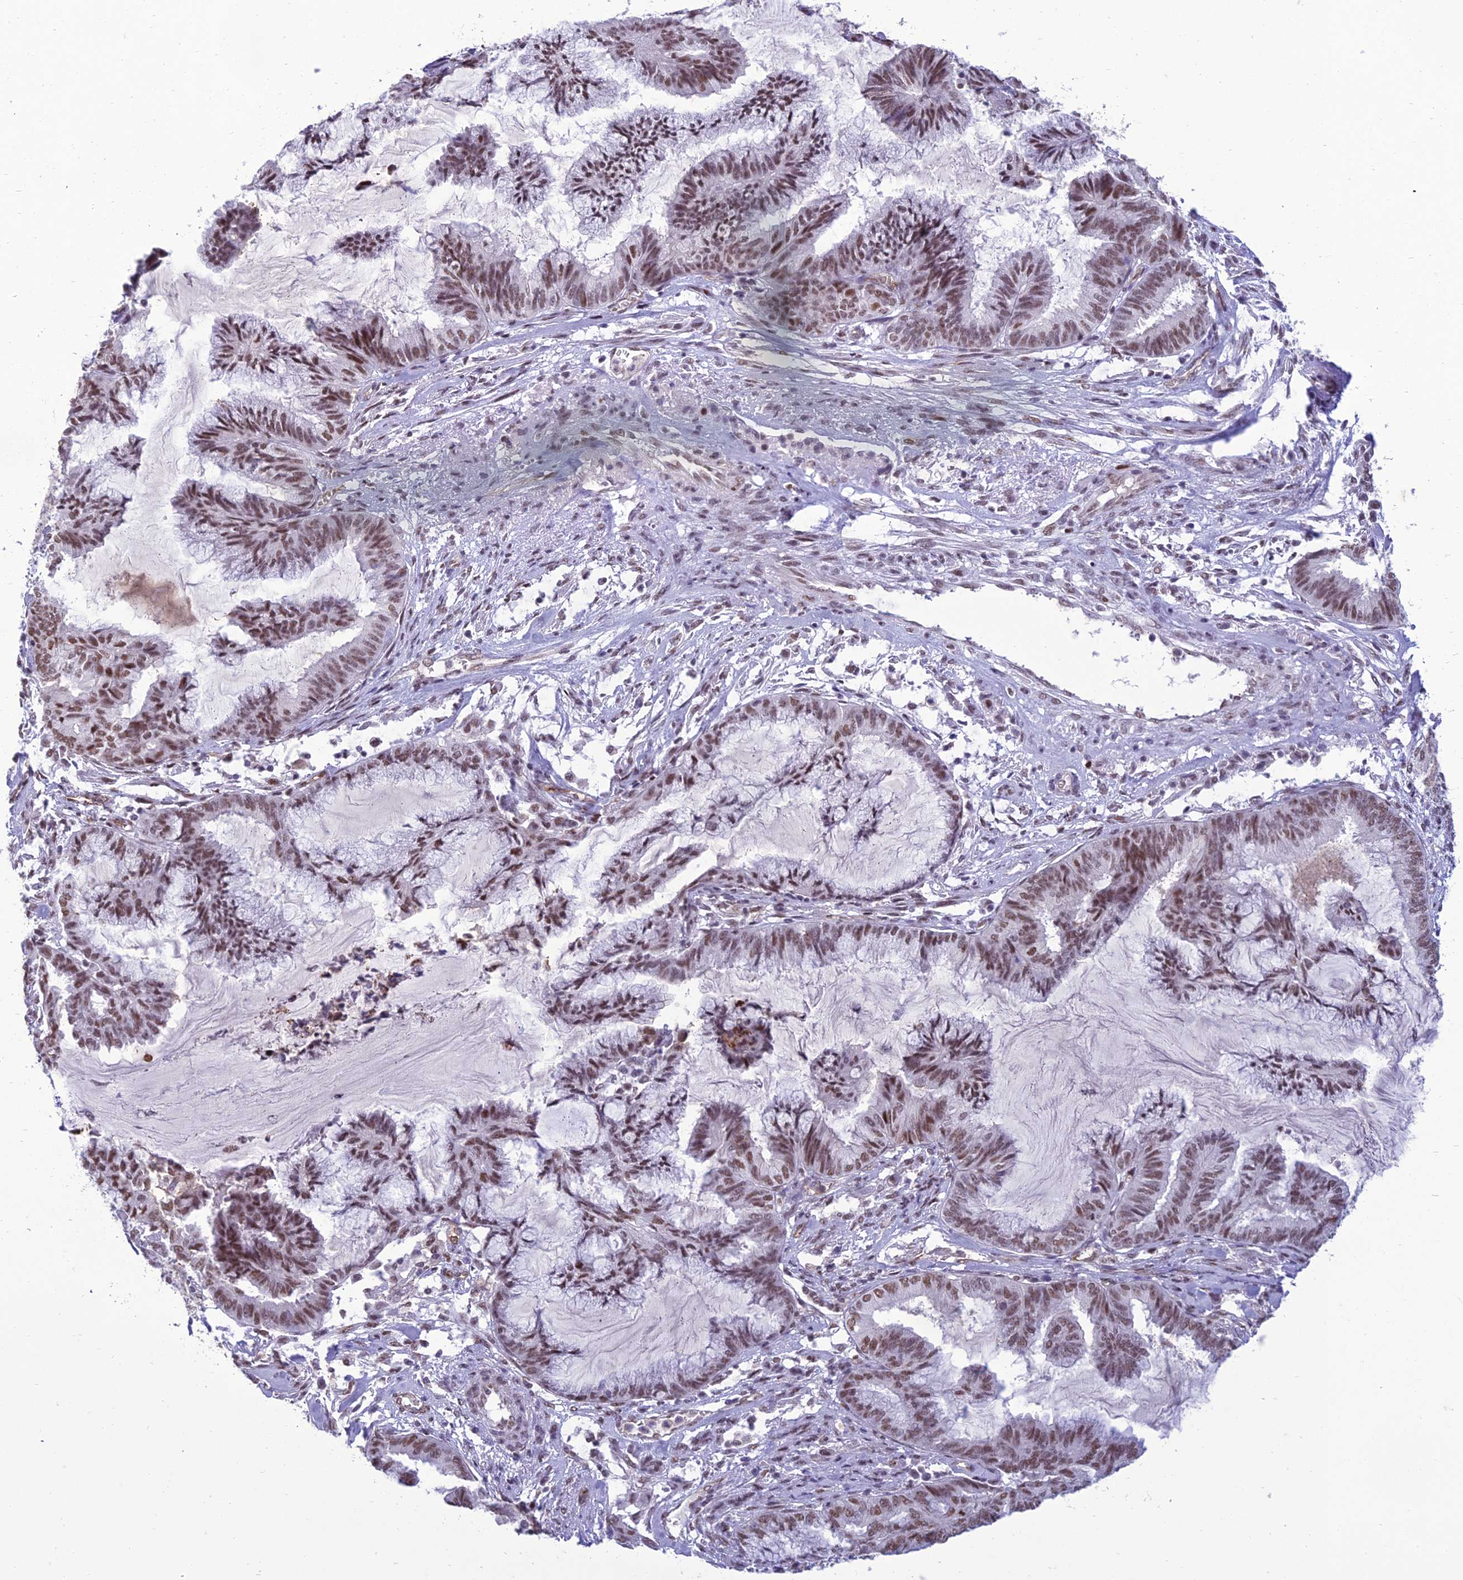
{"staining": {"intensity": "moderate", "quantity": ">75%", "location": "nuclear"}, "tissue": "endometrial cancer", "cell_type": "Tumor cells", "image_type": "cancer", "snomed": [{"axis": "morphology", "description": "Adenocarcinoma, NOS"}, {"axis": "topography", "description": "Endometrium"}], "caption": "IHC (DAB (3,3'-diaminobenzidine)) staining of human adenocarcinoma (endometrial) exhibits moderate nuclear protein staining in approximately >75% of tumor cells.", "gene": "RANBP3", "patient": {"sex": "female", "age": 86}}